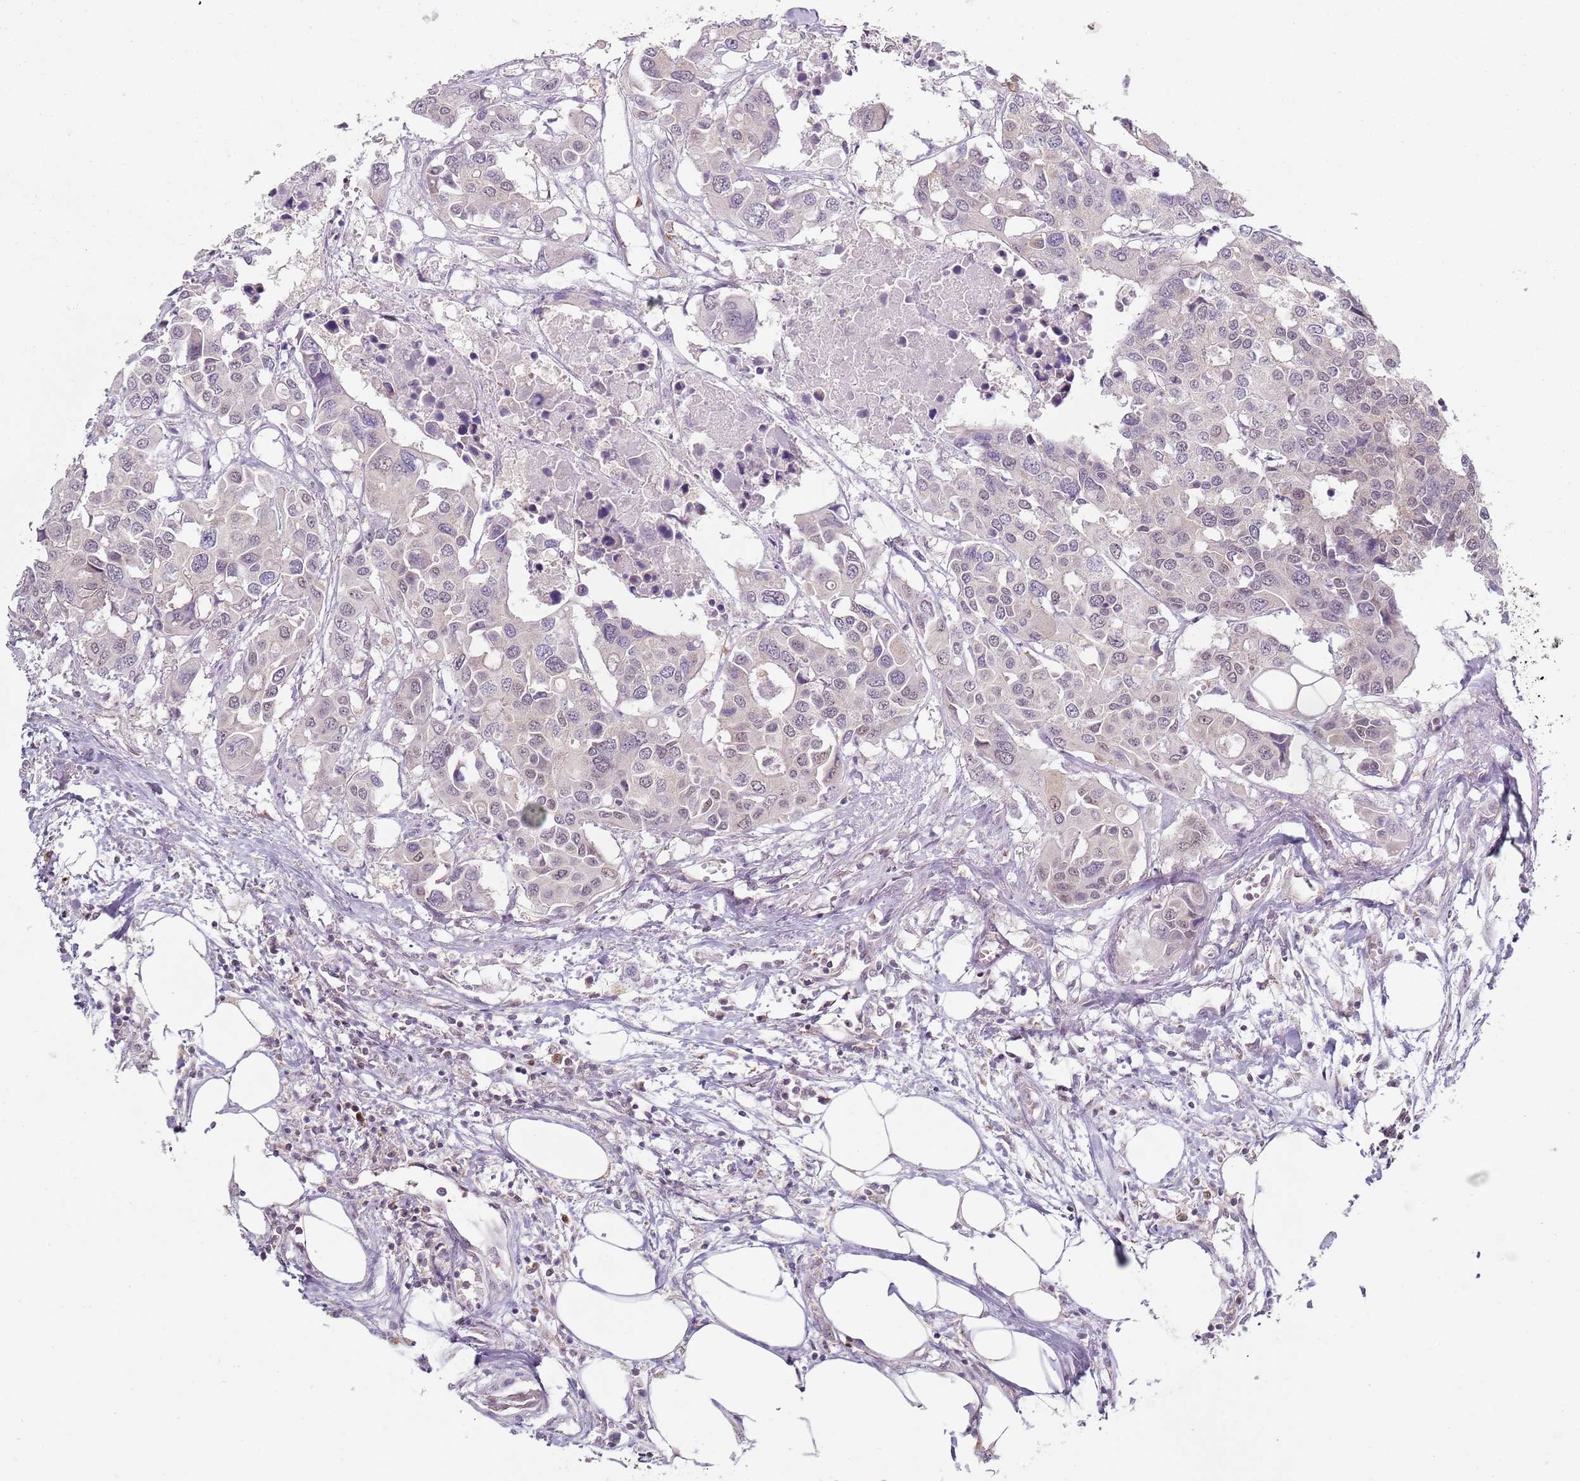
{"staining": {"intensity": "negative", "quantity": "none", "location": "none"}, "tissue": "colorectal cancer", "cell_type": "Tumor cells", "image_type": "cancer", "snomed": [{"axis": "morphology", "description": "Adenocarcinoma, NOS"}, {"axis": "topography", "description": "Colon"}], "caption": "Protein analysis of colorectal adenocarcinoma reveals no significant expression in tumor cells. The staining is performed using DAB brown chromogen with nuclei counter-stained in using hematoxylin.", "gene": "SMARCAL1", "patient": {"sex": "male", "age": 77}}